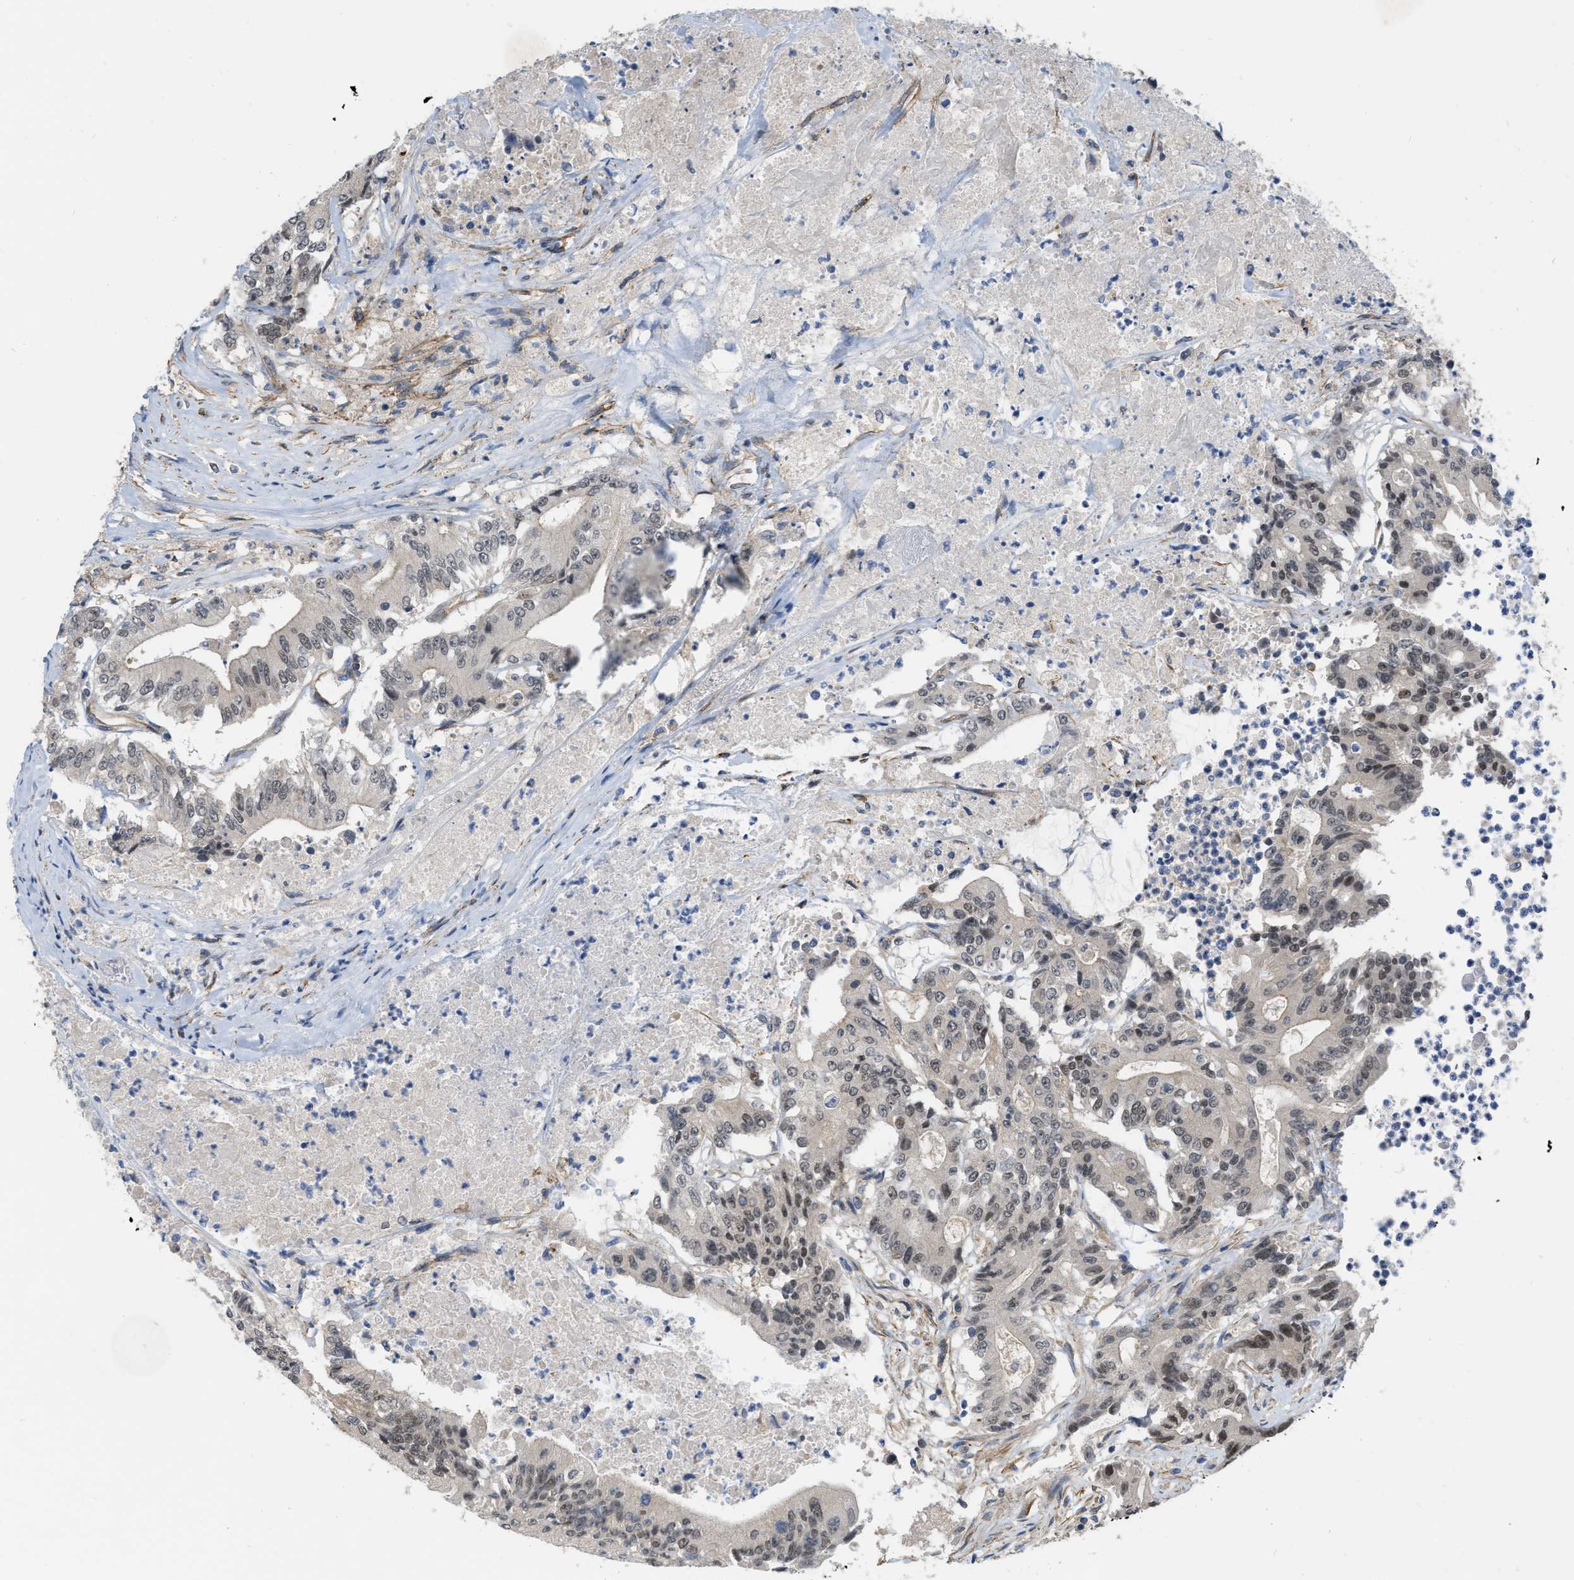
{"staining": {"intensity": "weak", "quantity": "<25%", "location": "nuclear"}, "tissue": "colorectal cancer", "cell_type": "Tumor cells", "image_type": "cancer", "snomed": [{"axis": "morphology", "description": "Adenocarcinoma, NOS"}, {"axis": "topography", "description": "Colon"}], "caption": "A high-resolution image shows immunohistochemistry staining of colorectal adenocarcinoma, which demonstrates no significant positivity in tumor cells.", "gene": "NAPEPLD", "patient": {"sex": "female", "age": 77}}